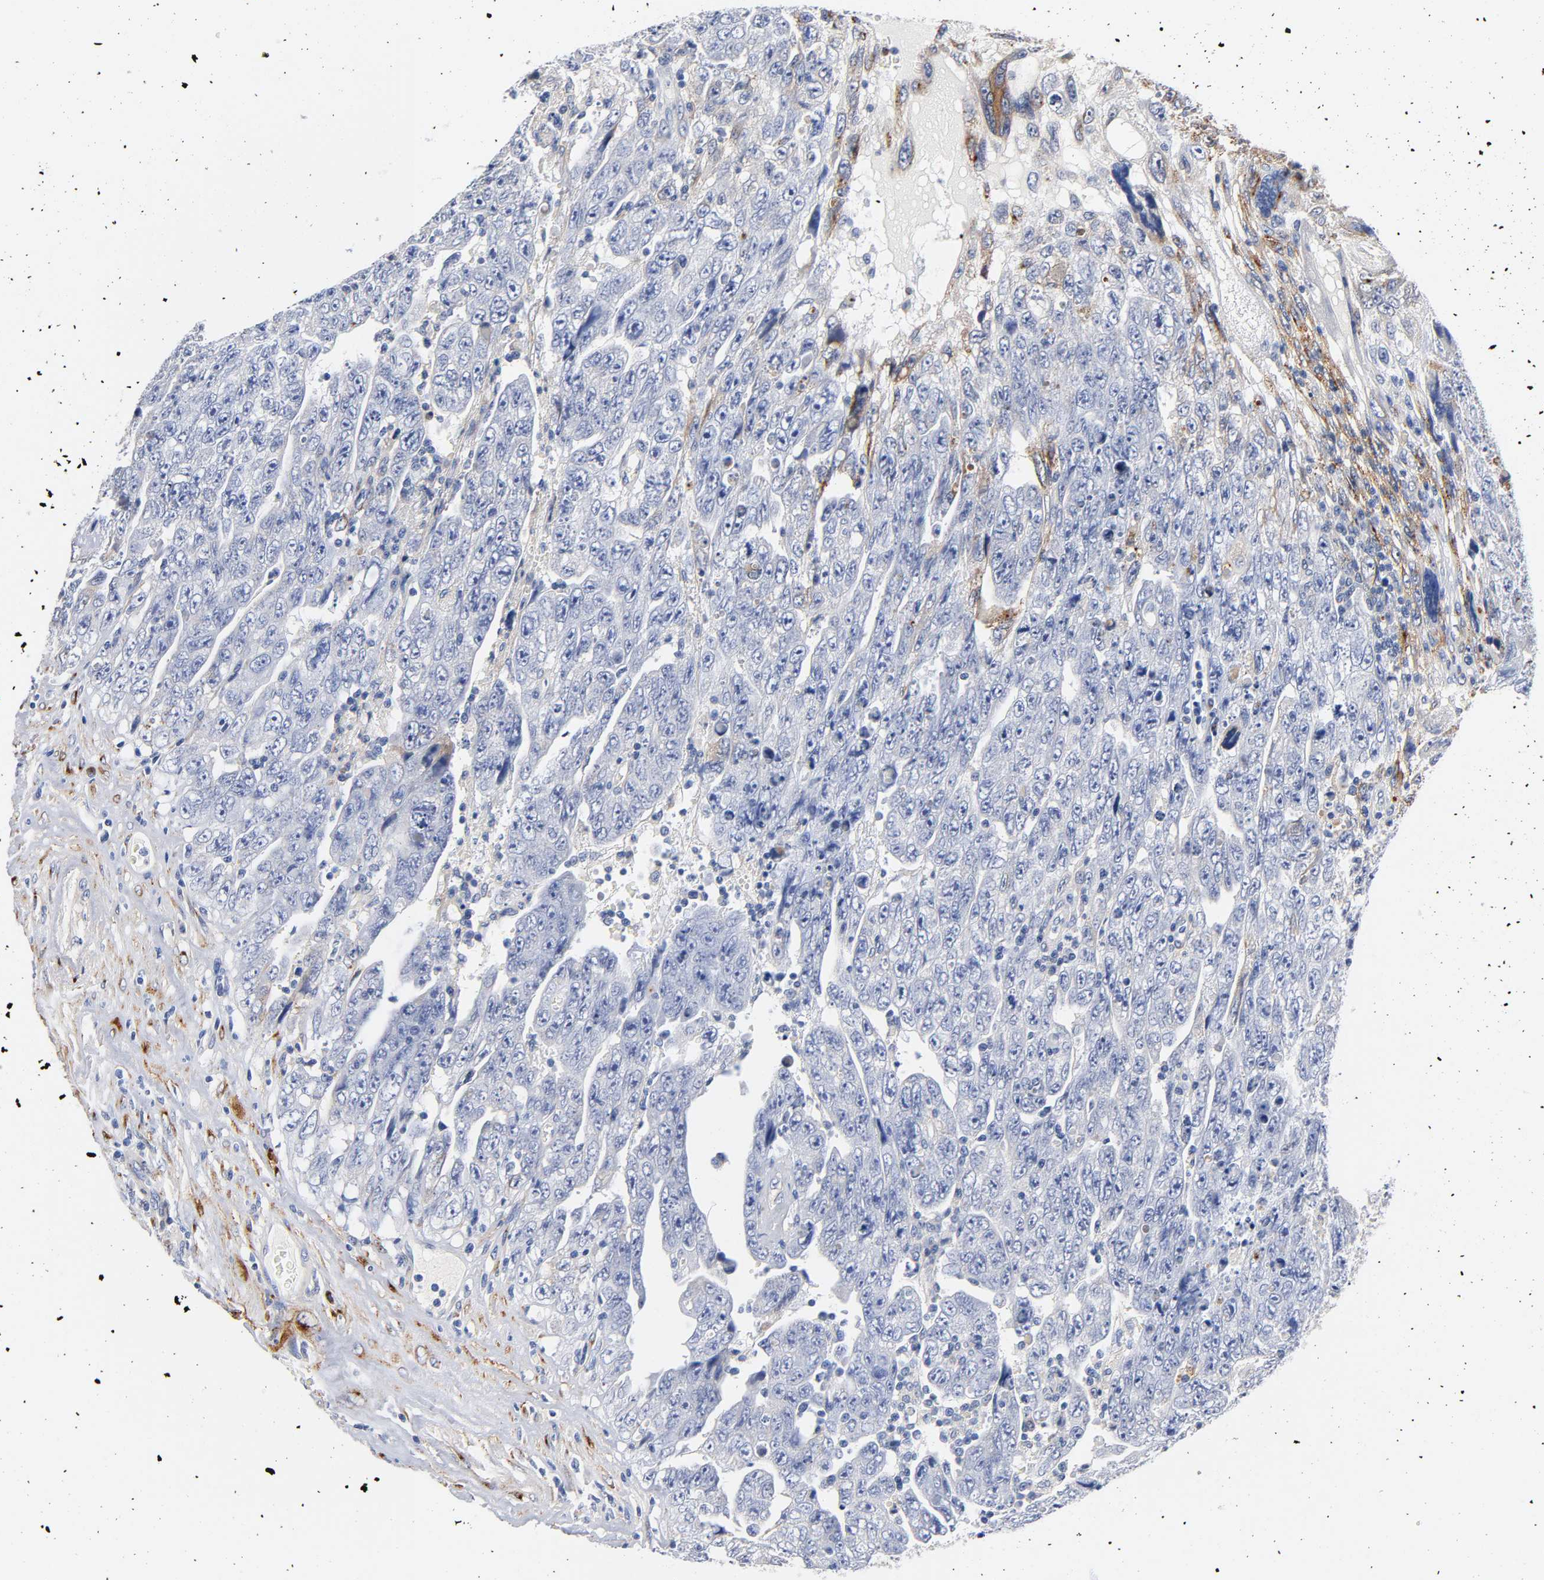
{"staining": {"intensity": "negative", "quantity": "none", "location": "none"}, "tissue": "testis cancer", "cell_type": "Tumor cells", "image_type": "cancer", "snomed": [{"axis": "morphology", "description": "Carcinoma, Embryonal, NOS"}, {"axis": "topography", "description": "Testis"}], "caption": "This is an immunohistochemistry micrograph of human testis cancer (embryonal carcinoma). There is no staining in tumor cells.", "gene": "LRP1", "patient": {"sex": "male", "age": 28}}